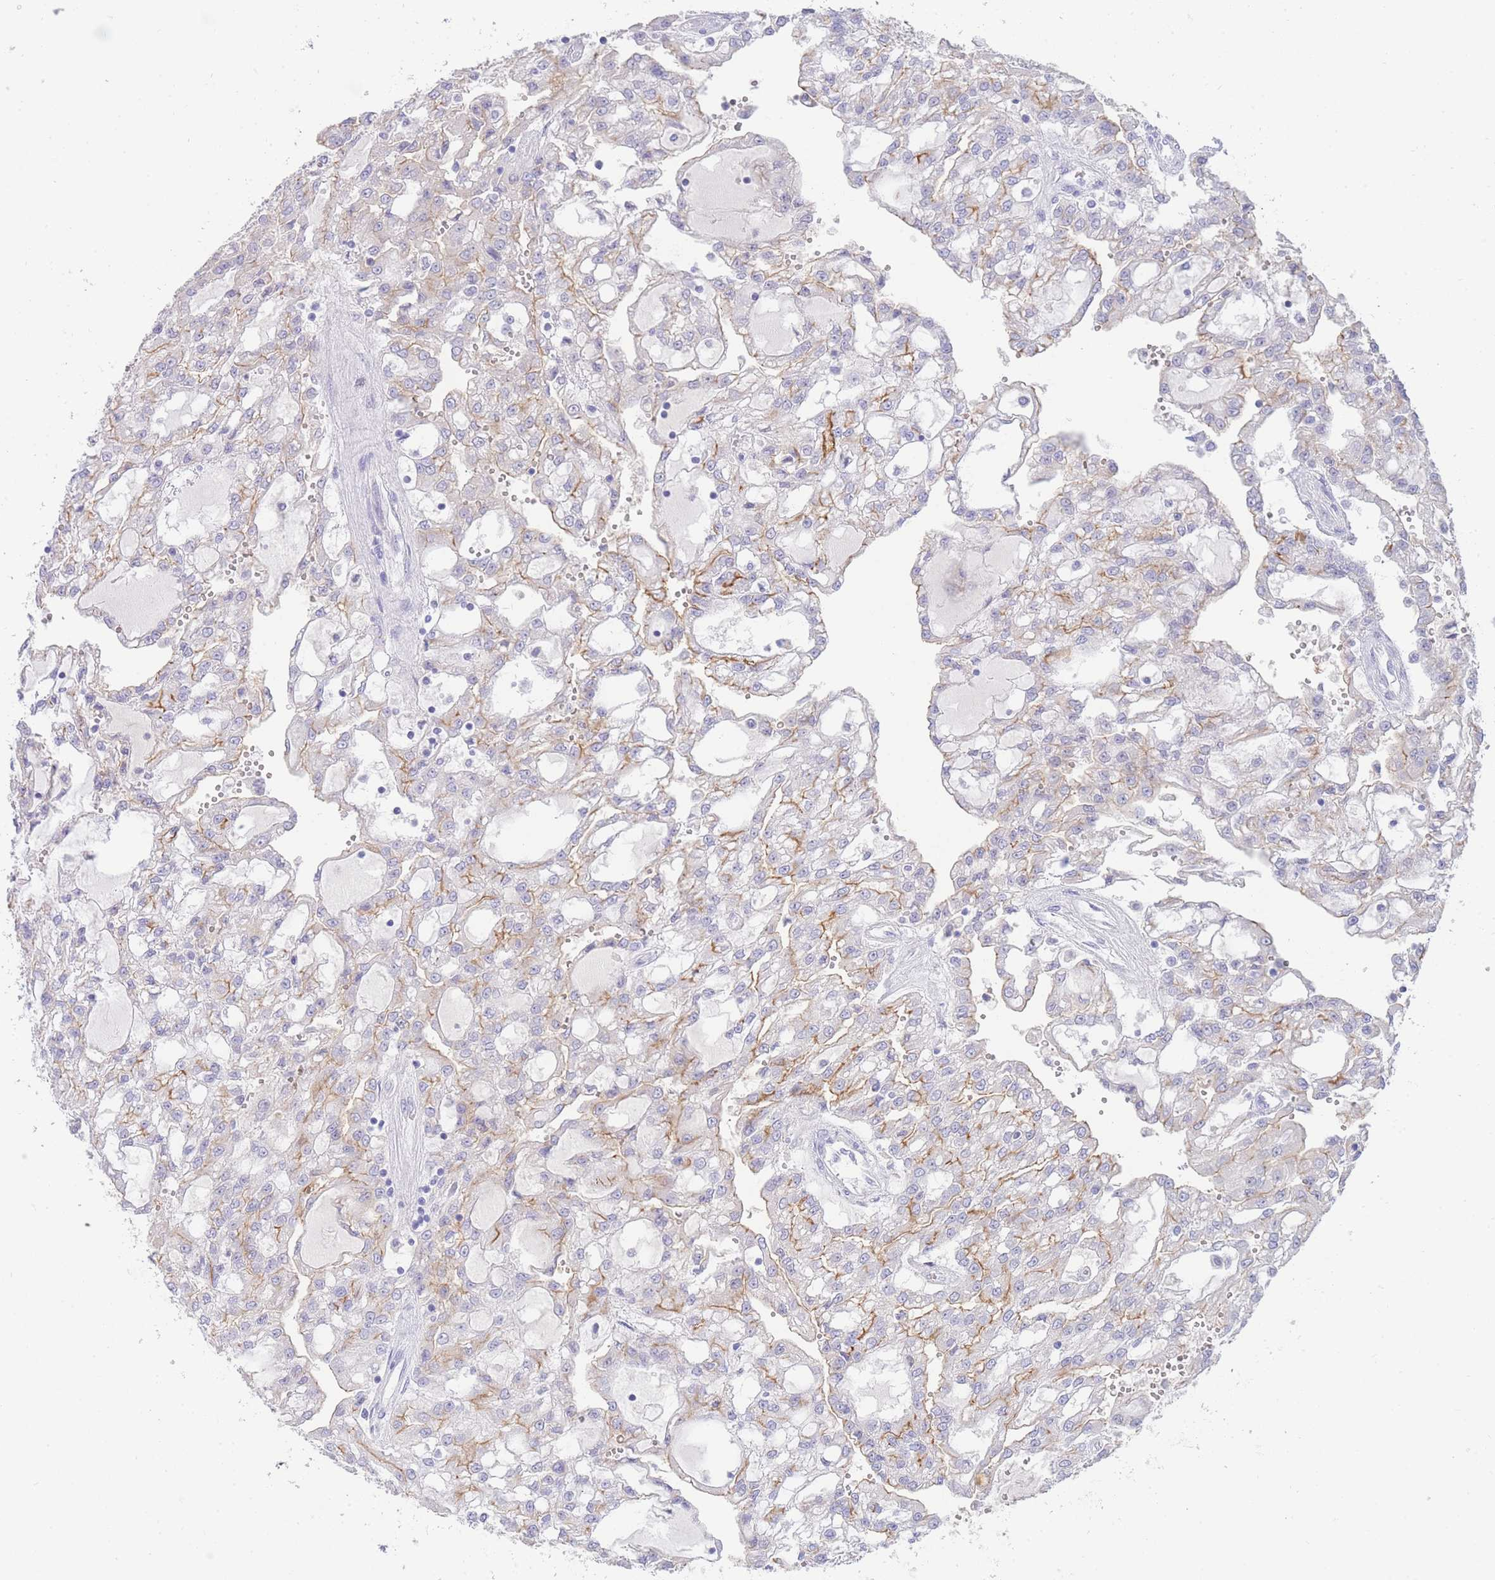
{"staining": {"intensity": "moderate", "quantity": "<25%", "location": "cytoplasmic/membranous"}, "tissue": "renal cancer", "cell_type": "Tumor cells", "image_type": "cancer", "snomed": [{"axis": "morphology", "description": "Adenocarcinoma, NOS"}, {"axis": "topography", "description": "Kidney"}], "caption": "Human adenocarcinoma (renal) stained with a protein marker reveals moderate staining in tumor cells.", "gene": "LRRC37A", "patient": {"sex": "male", "age": 63}}